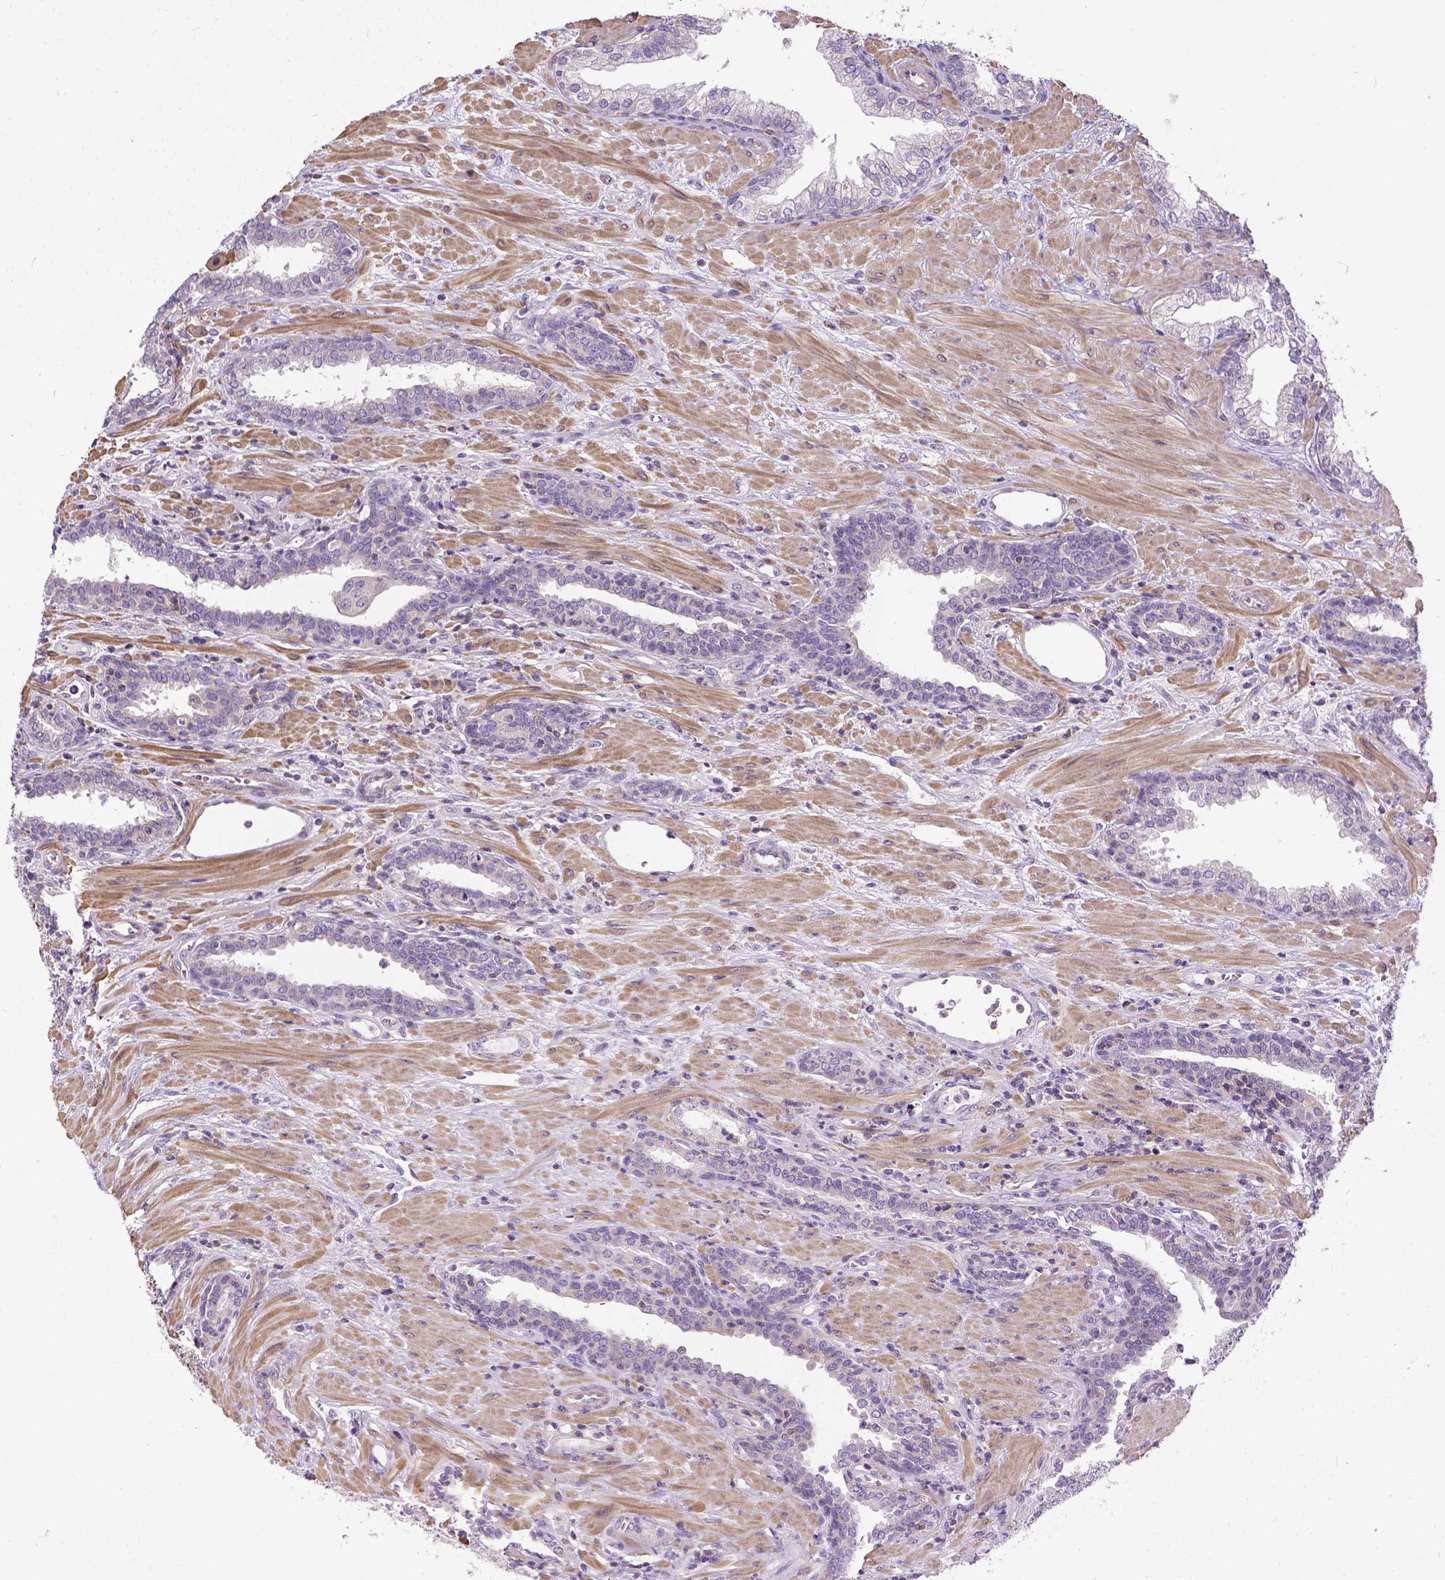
{"staining": {"intensity": "weak", "quantity": "<25%", "location": "cytoplasmic/membranous"}, "tissue": "prostate cancer", "cell_type": "Tumor cells", "image_type": "cancer", "snomed": [{"axis": "morphology", "description": "Adenocarcinoma, Low grade"}, {"axis": "topography", "description": "Prostate"}], "caption": "This is an immunohistochemistry image of prostate cancer (adenocarcinoma (low-grade)). There is no positivity in tumor cells.", "gene": "BANF2", "patient": {"sex": "male", "age": 61}}